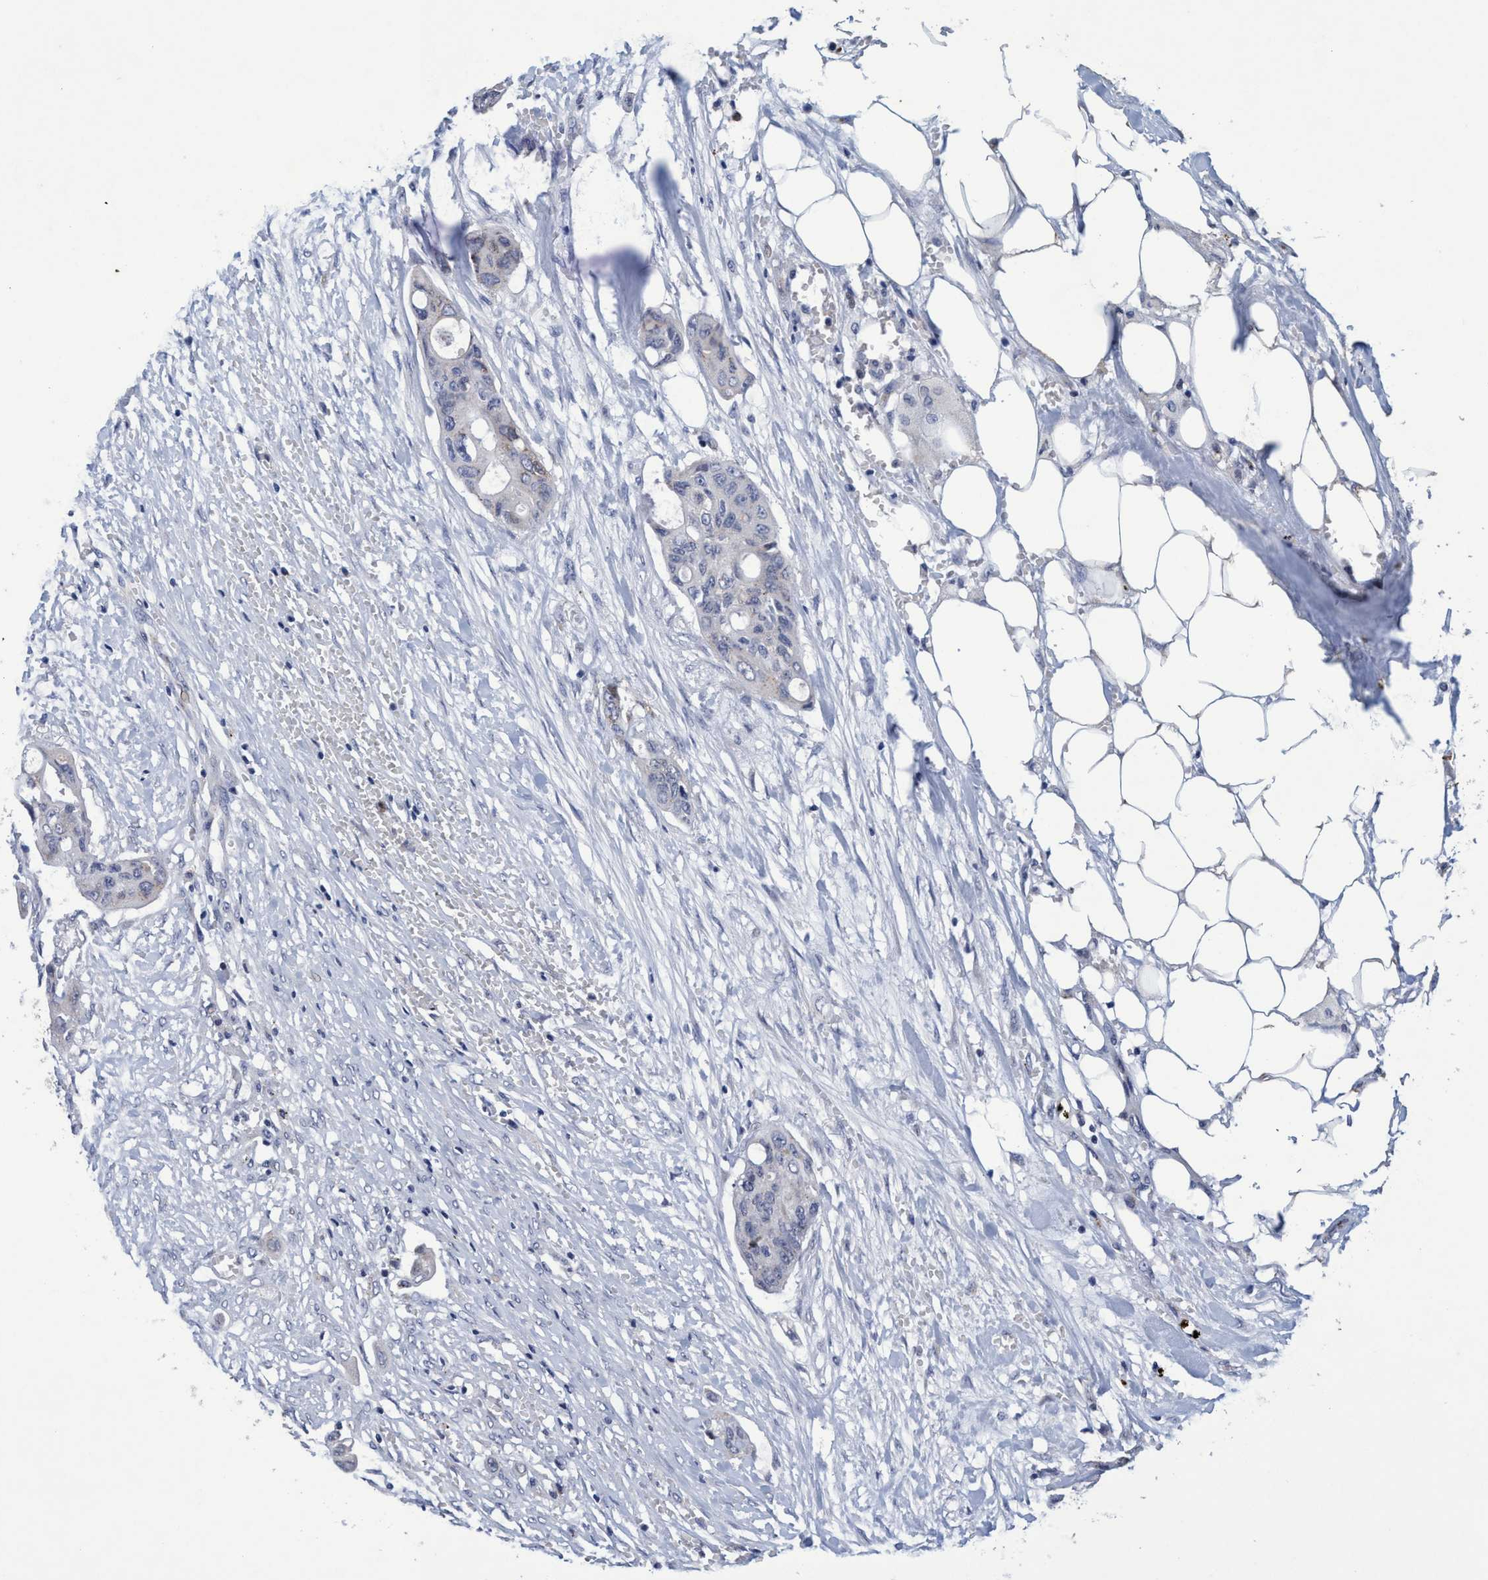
{"staining": {"intensity": "weak", "quantity": "<25%", "location": "cytoplasmic/membranous"}, "tissue": "colorectal cancer", "cell_type": "Tumor cells", "image_type": "cancer", "snomed": [{"axis": "morphology", "description": "Adenocarcinoma, NOS"}, {"axis": "topography", "description": "Colon"}], "caption": "Human colorectal adenocarcinoma stained for a protein using immunohistochemistry (IHC) displays no expression in tumor cells.", "gene": "GRB14", "patient": {"sex": "female", "age": 57}}